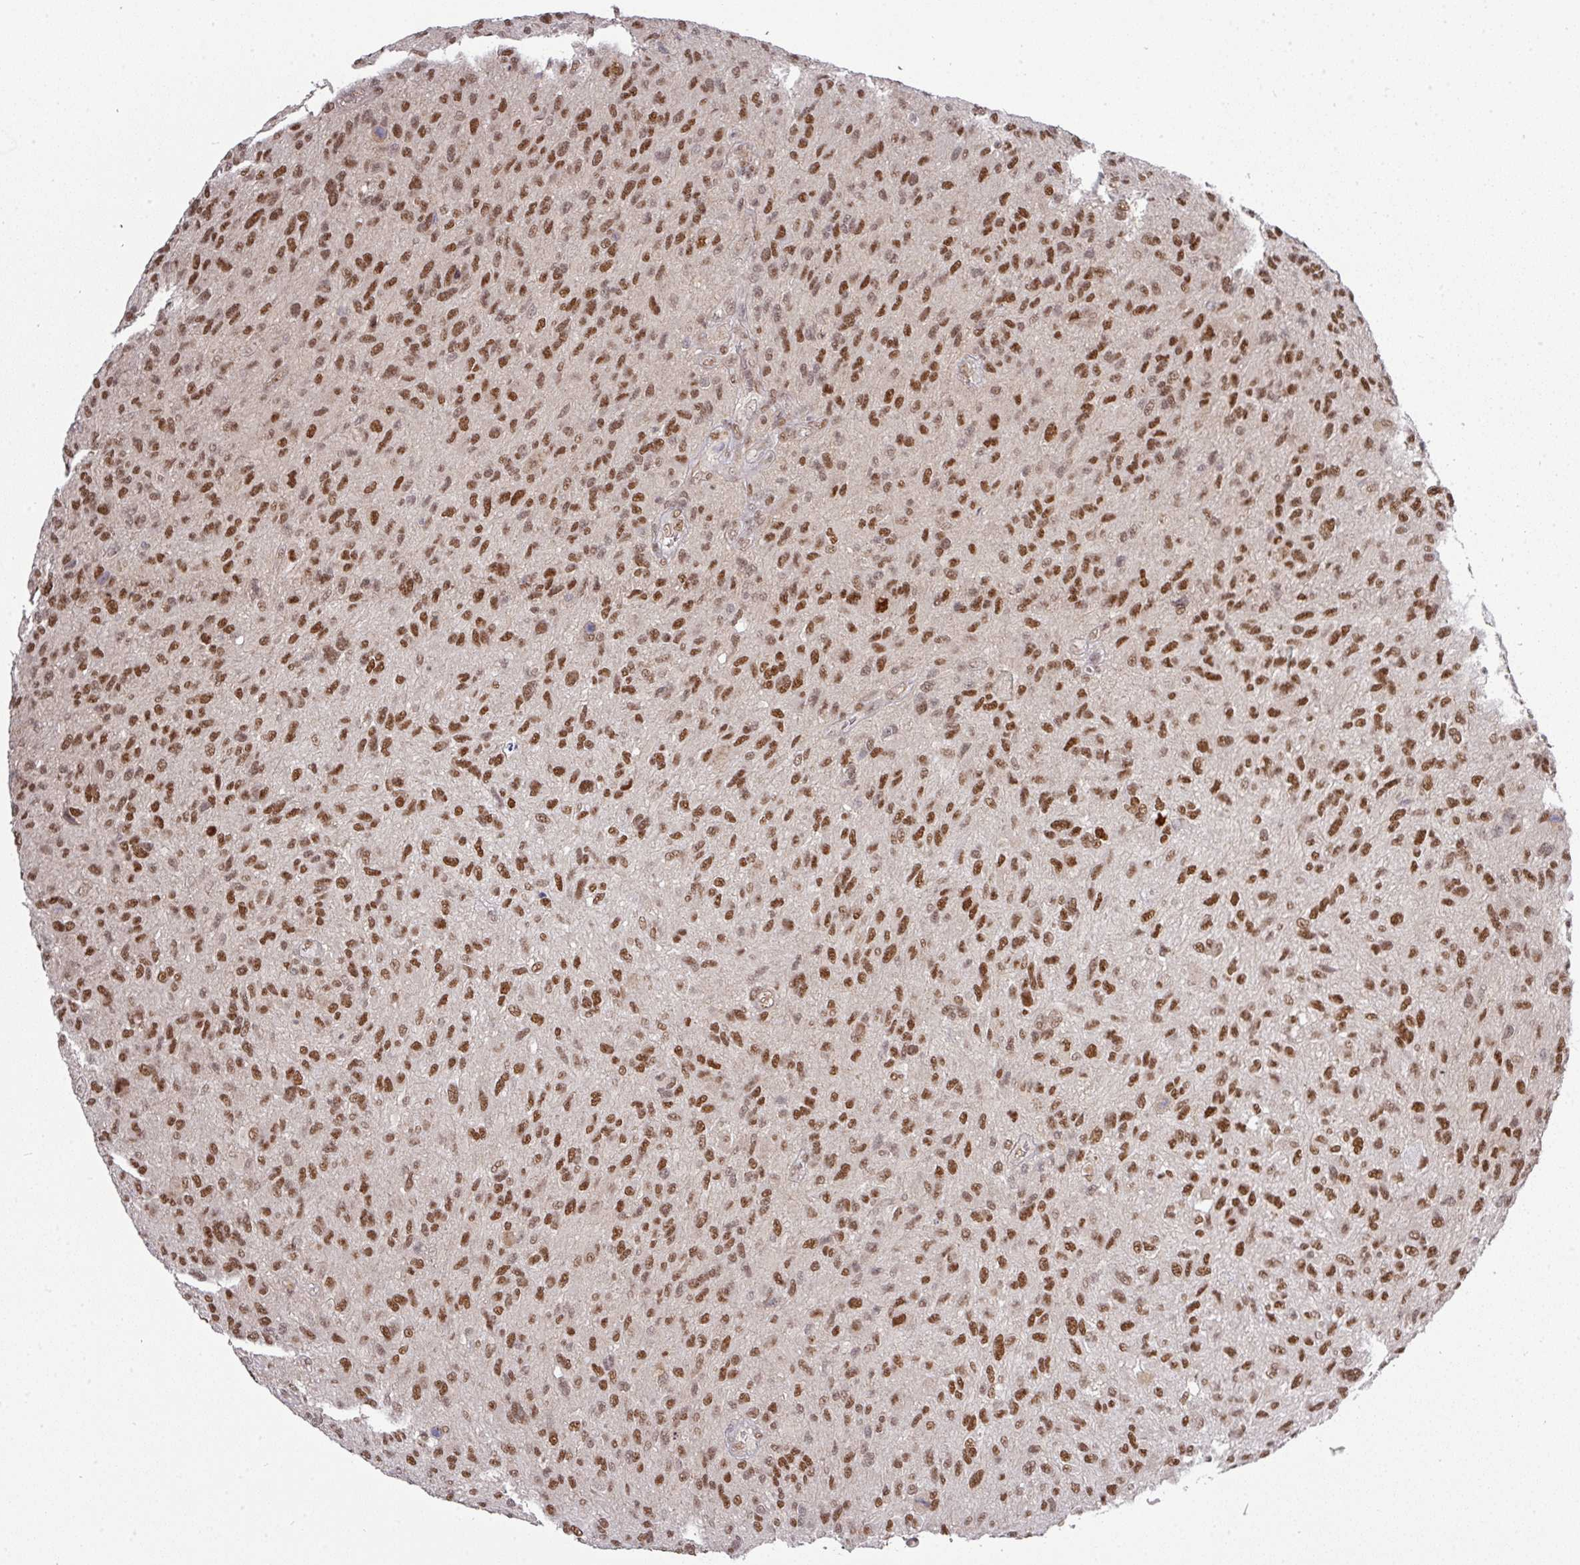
{"staining": {"intensity": "strong", "quantity": ">75%", "location": "nuclear"}, "tissue": "glioma", "cell_type": "Tumor cells", "image_type": "cancer", "snomed": [{"axis": "morphology", "description": "Glioma, malignant, High grade"}, {"axis": "topography", "description": "Brain"}], "caption": "Tumor cells reveal high levels of strong nuclear positivity in about >75% of cells in malignant high-grade glioma.", "gene": "CIC", "patient": {"sex": "male", "age": 47}}